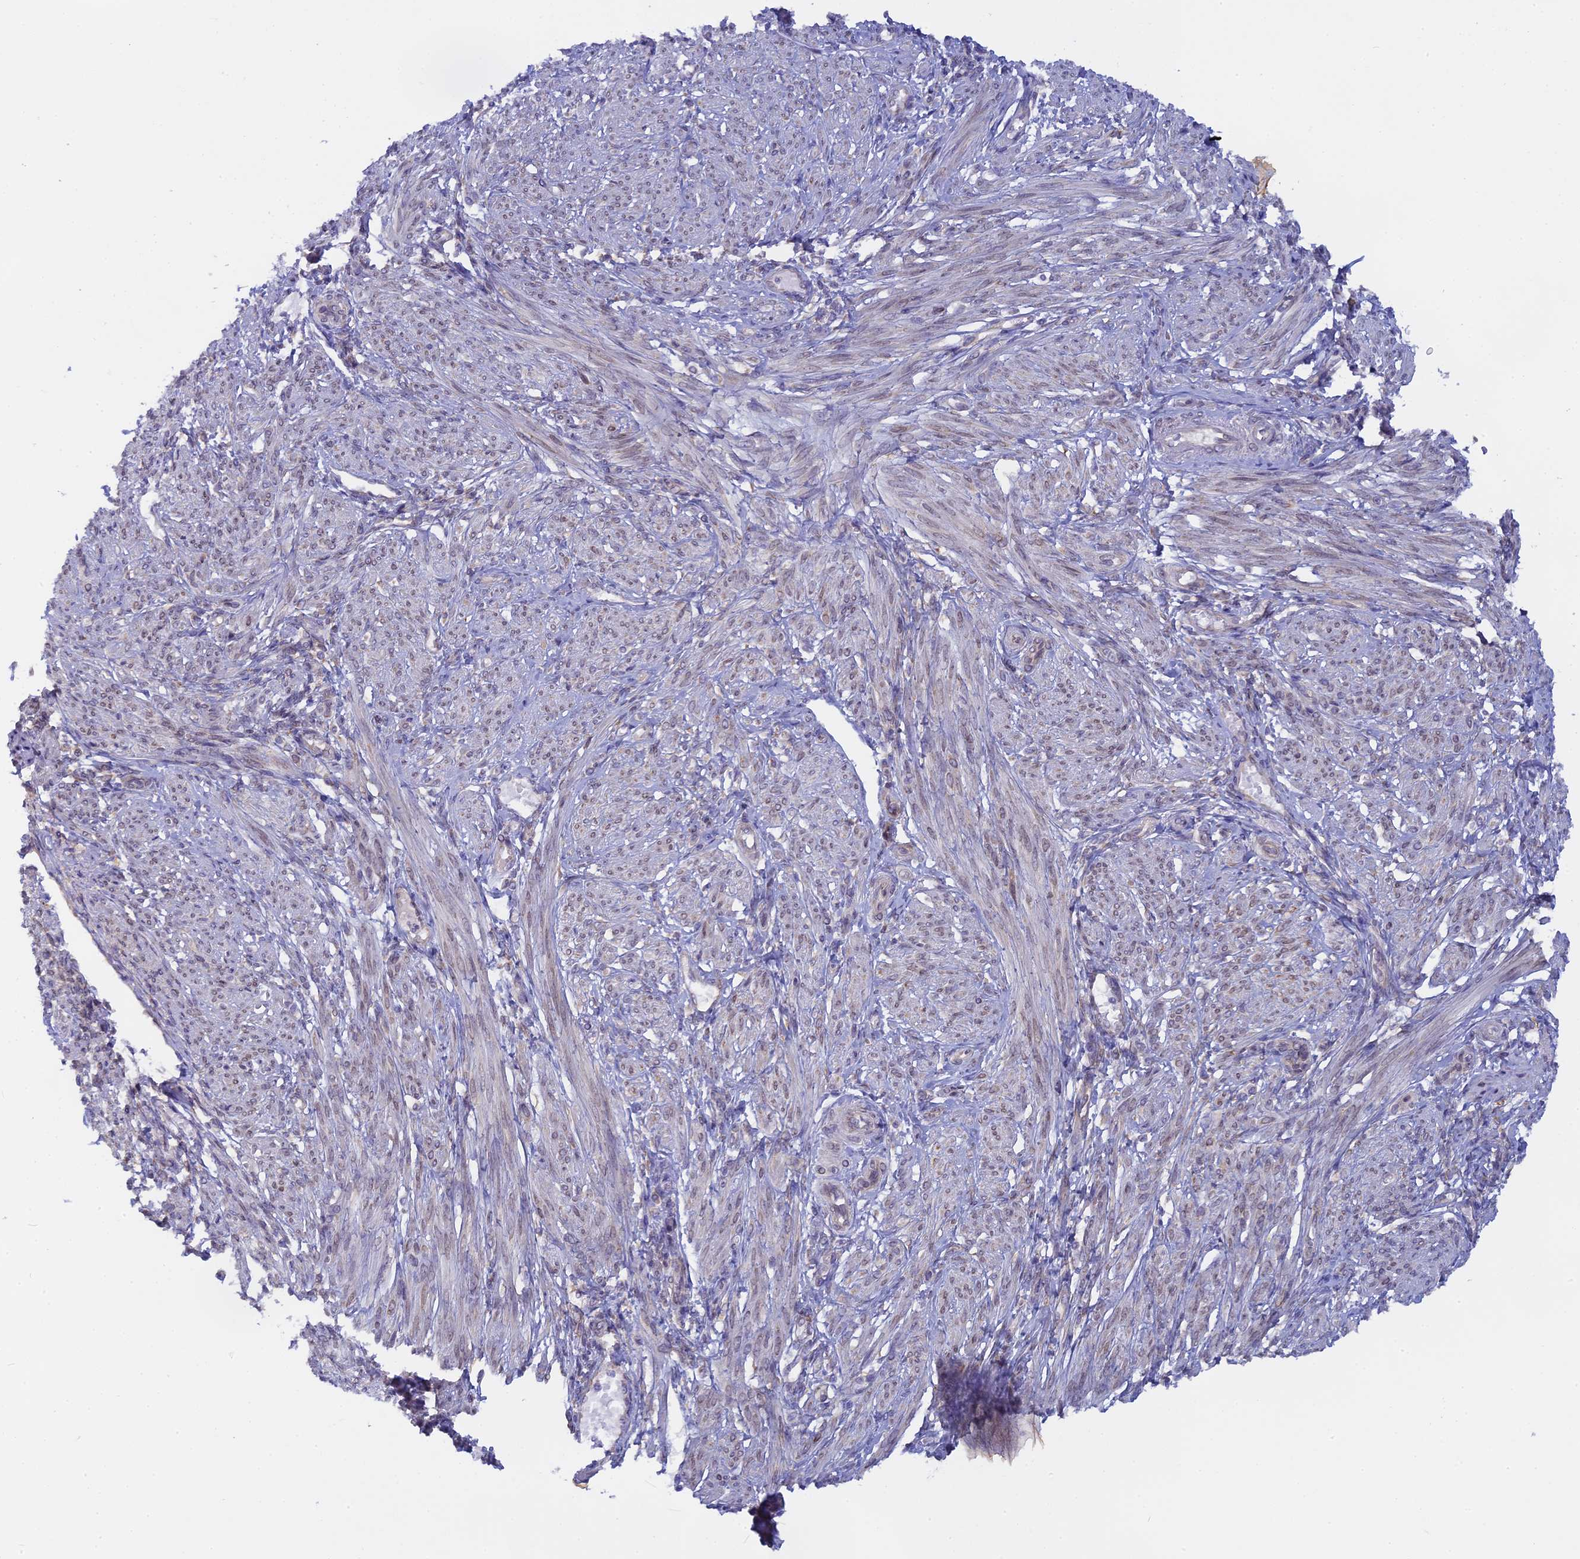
{"staining": {"intensity": "moderate", "quantity": "<25%", "location": "cytoplasmic/membranous"}, "tissue": "smooth muscle", "cell_type": "Smooth muscle cells", "image_type": "normal", "snomed": [{"axis": "morphology", "description": "Normal tissue, NOS"}, {"axis": "morphology", "description": "Adenocarcinoma, NOS"}, {"axis": "topography", "description": "Colon"}, {"axis": "topography", "description": "Peripheral nerve tissue"}], "caption": "Brown immunohistochemical staining in normal smooth muscle demonstrates moderate cytoplasmic/membranous staining in about <25% of smooth muscle cells.", "gene": "TLCD1", "patient": {"sex": "male", "age": 14}}